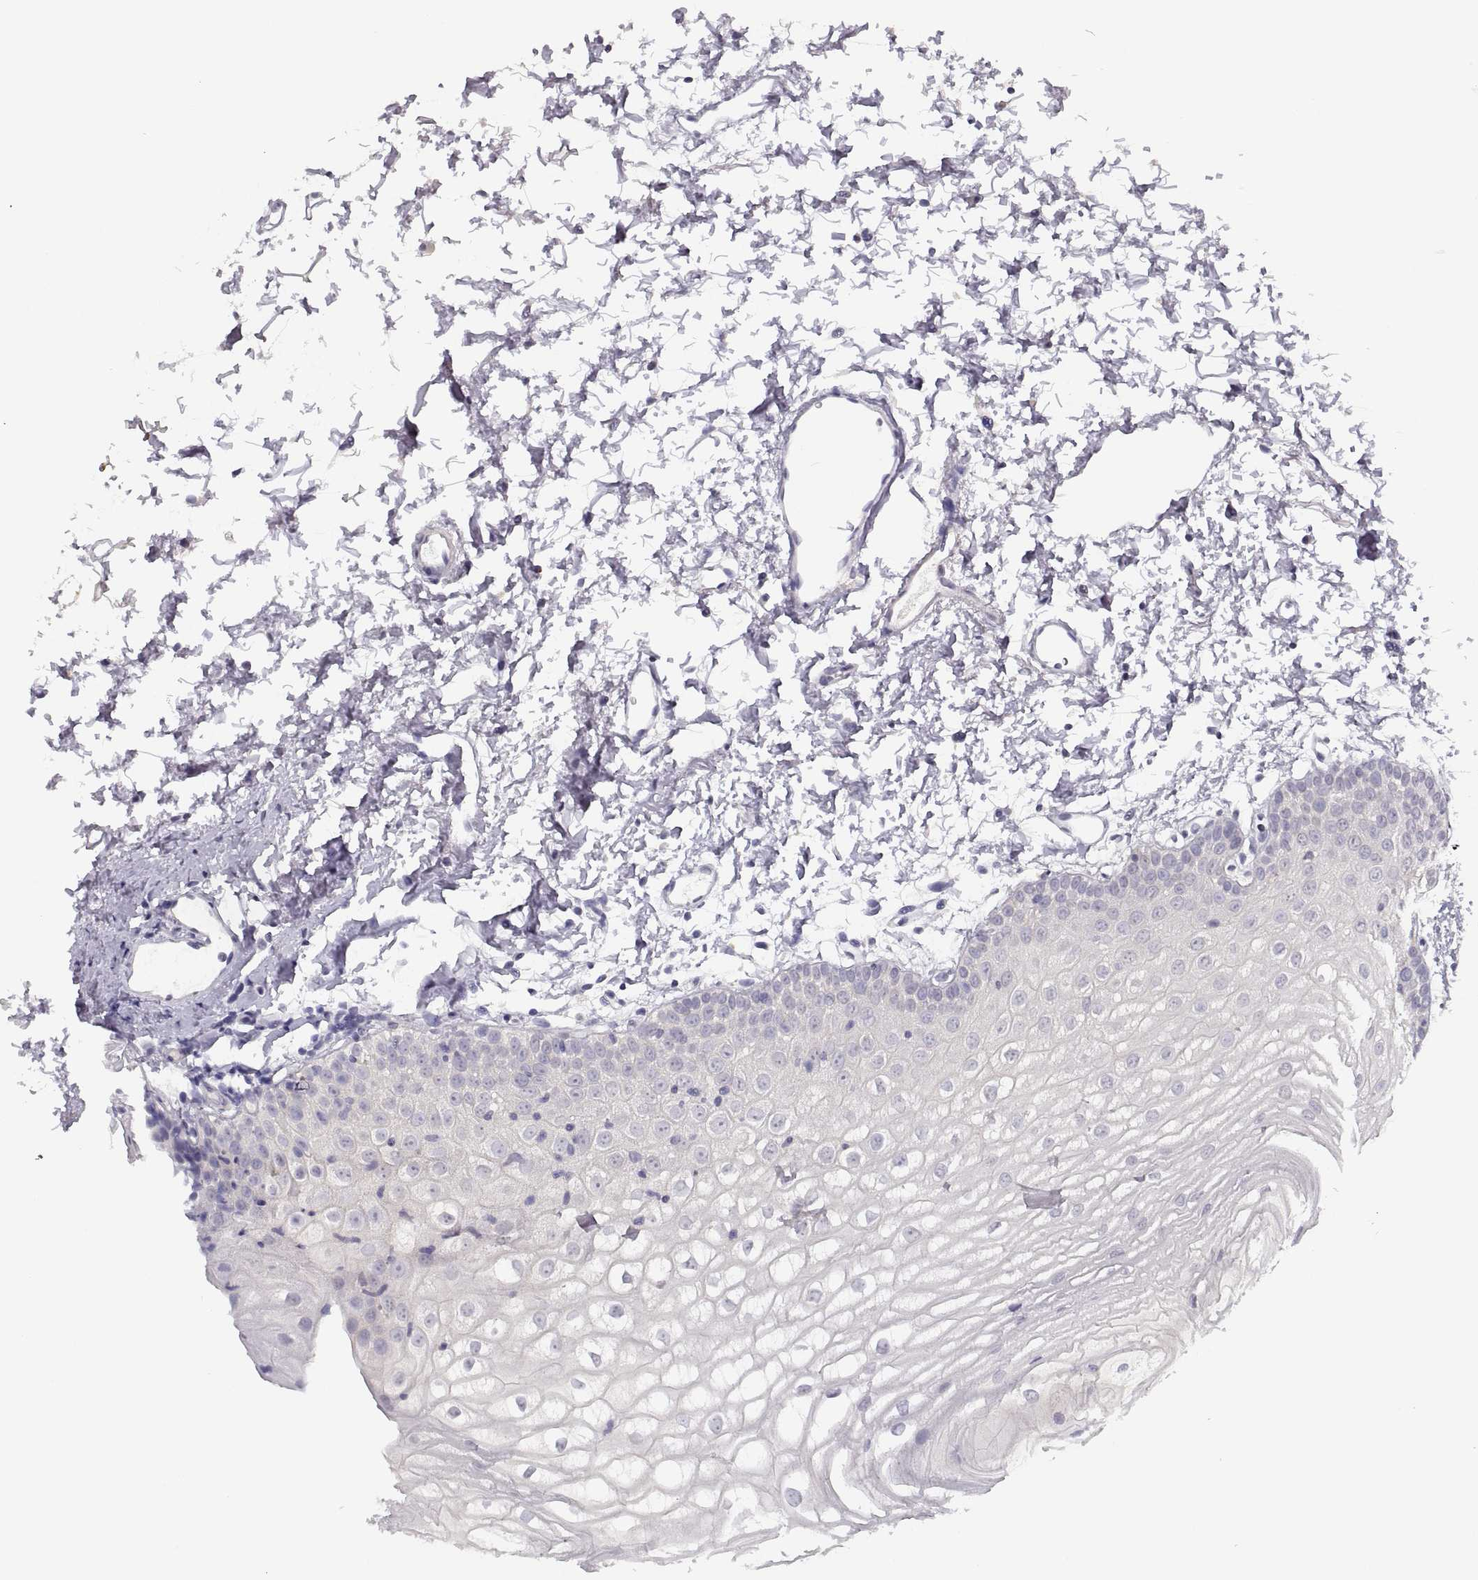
{"staining": {"intensity": "negative", "quantity": "none", "location": "none"}, "tissue": "oral mucosa", "cell_type": "Squamous epithelial cells", "image_type": "normal", "snomed": [{"axis": "morphology", "description": "Normal tissue, NOS"}, {"axis": "topography", "description": "Oral tissue"}], "caption": "IHC histopathology image of unremarkable oral mucosa stained for a protein (brown), which shows no positivity in squamous epithelial cells. Nuclei are stained in blue.", "gene": "NMNAT2", "patient": {"sex": "male", "age": 72}}